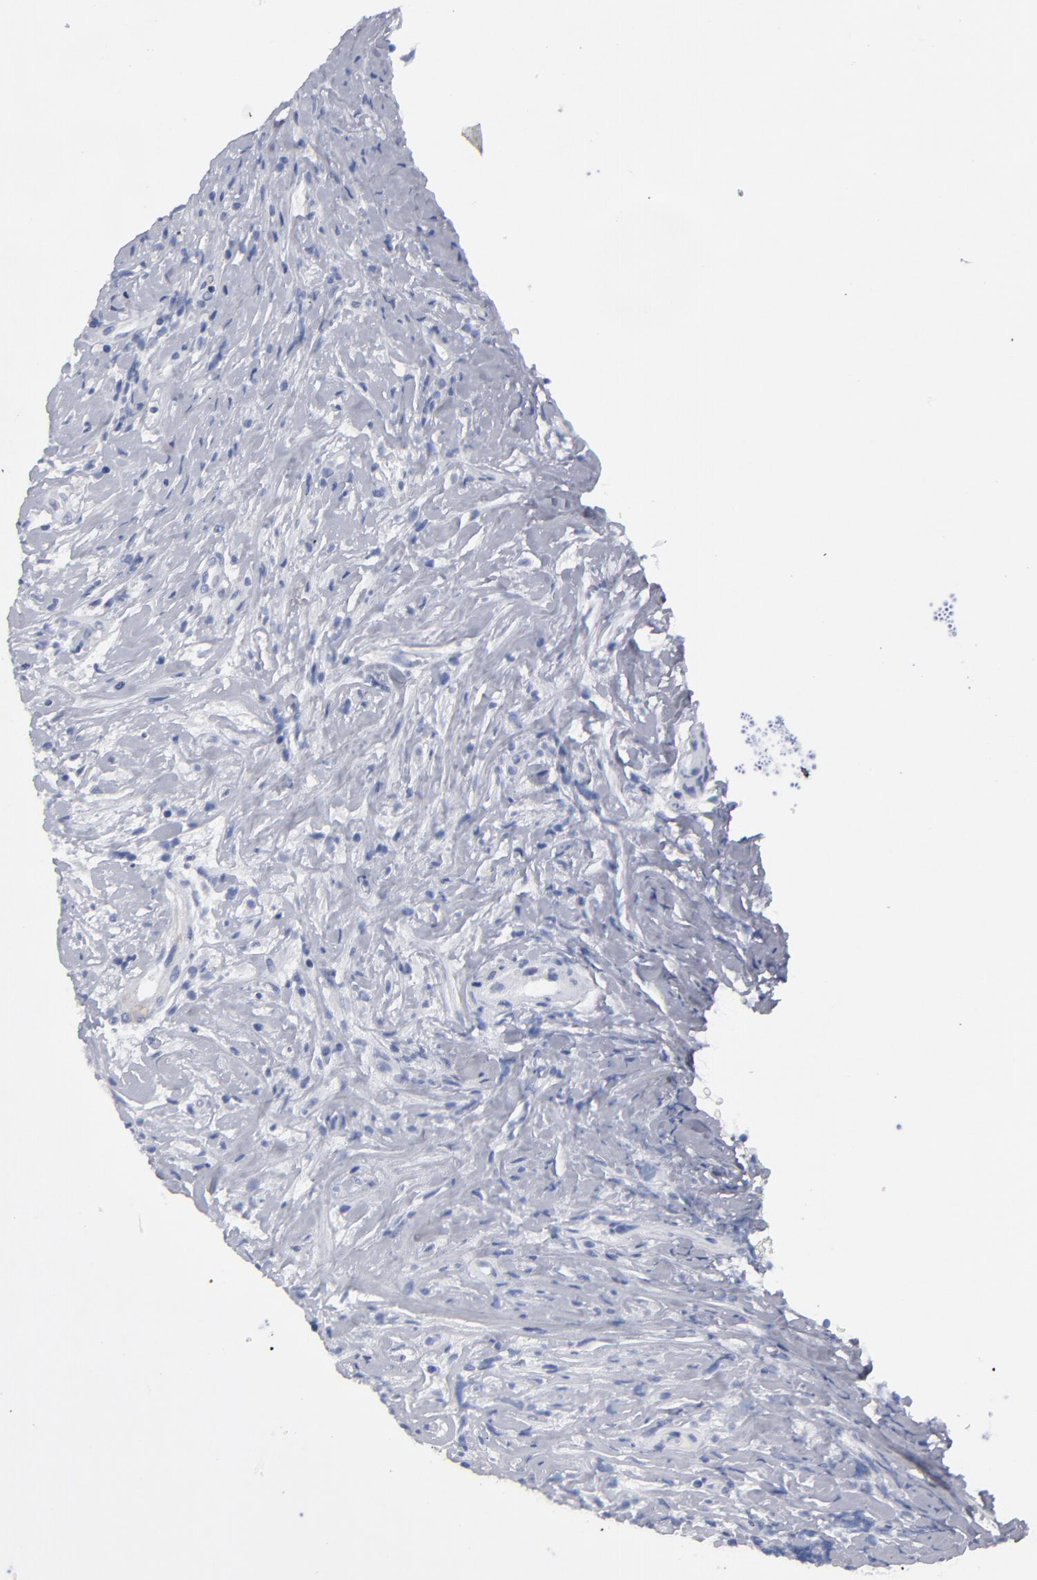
{"staining": {"intensity": "weak", "quantity": "<25%", "location": "cytoplasmic/membranous"}, "tissue": "lymphoma", "cell_type": "Tumor cells", "image_type": "cancer", "snomed": [{"axis": "morphology", "description": "Hodgkin's disease, NOS"}, {"axis": "topography", "description": "Lymph node"}], "caption": "An immunohistochemistry histopathology image of lymphoma is shown. There is no staining in tumor cells of lymphoma. Nuclei are stained in blue.", "gene": "CCDC80", "patient": {"sex": "female", "age": 25}}